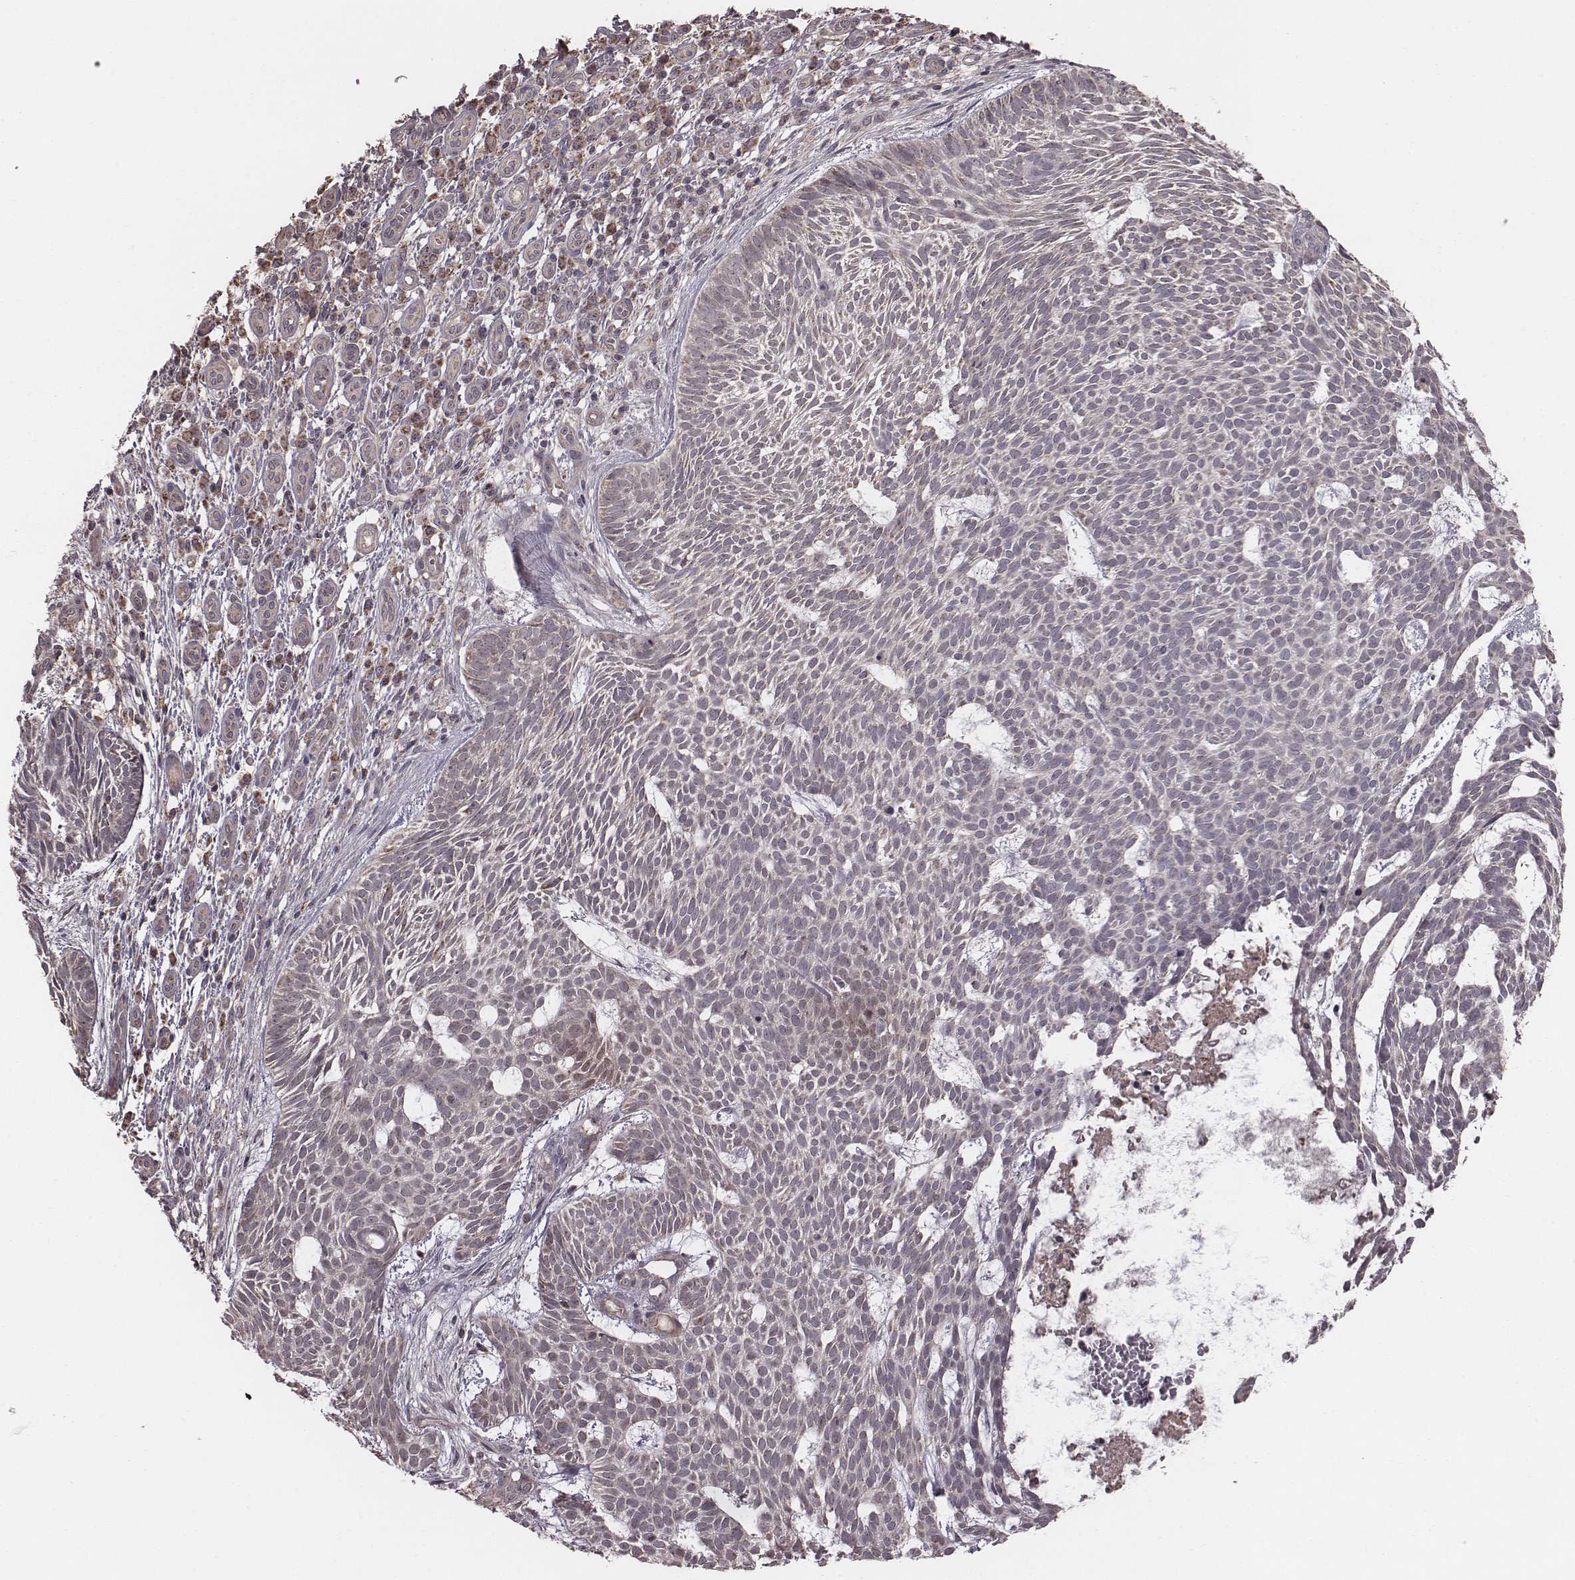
{"staining": {"intensity": "moderate", "quantity": "<25%", "location": "cytoplasmic/membranous"}, "tissue": "skin cancer", "cell_type": "Tumor cells", "image_type": "cancer", "snomed": [{"axis": "morphology", "description": "Basal cell carcinoma"}, {"axis": "topography", "description": "Skin"}], "caption": "The immunohistochemical stain highlights moderate cytoplasmic/membranous expression in tumor cells of skin cancer (basal cell carcinoma) tissue.", "gene": "PDCD2L", "patient": {"sex": "male", "age": 59}}